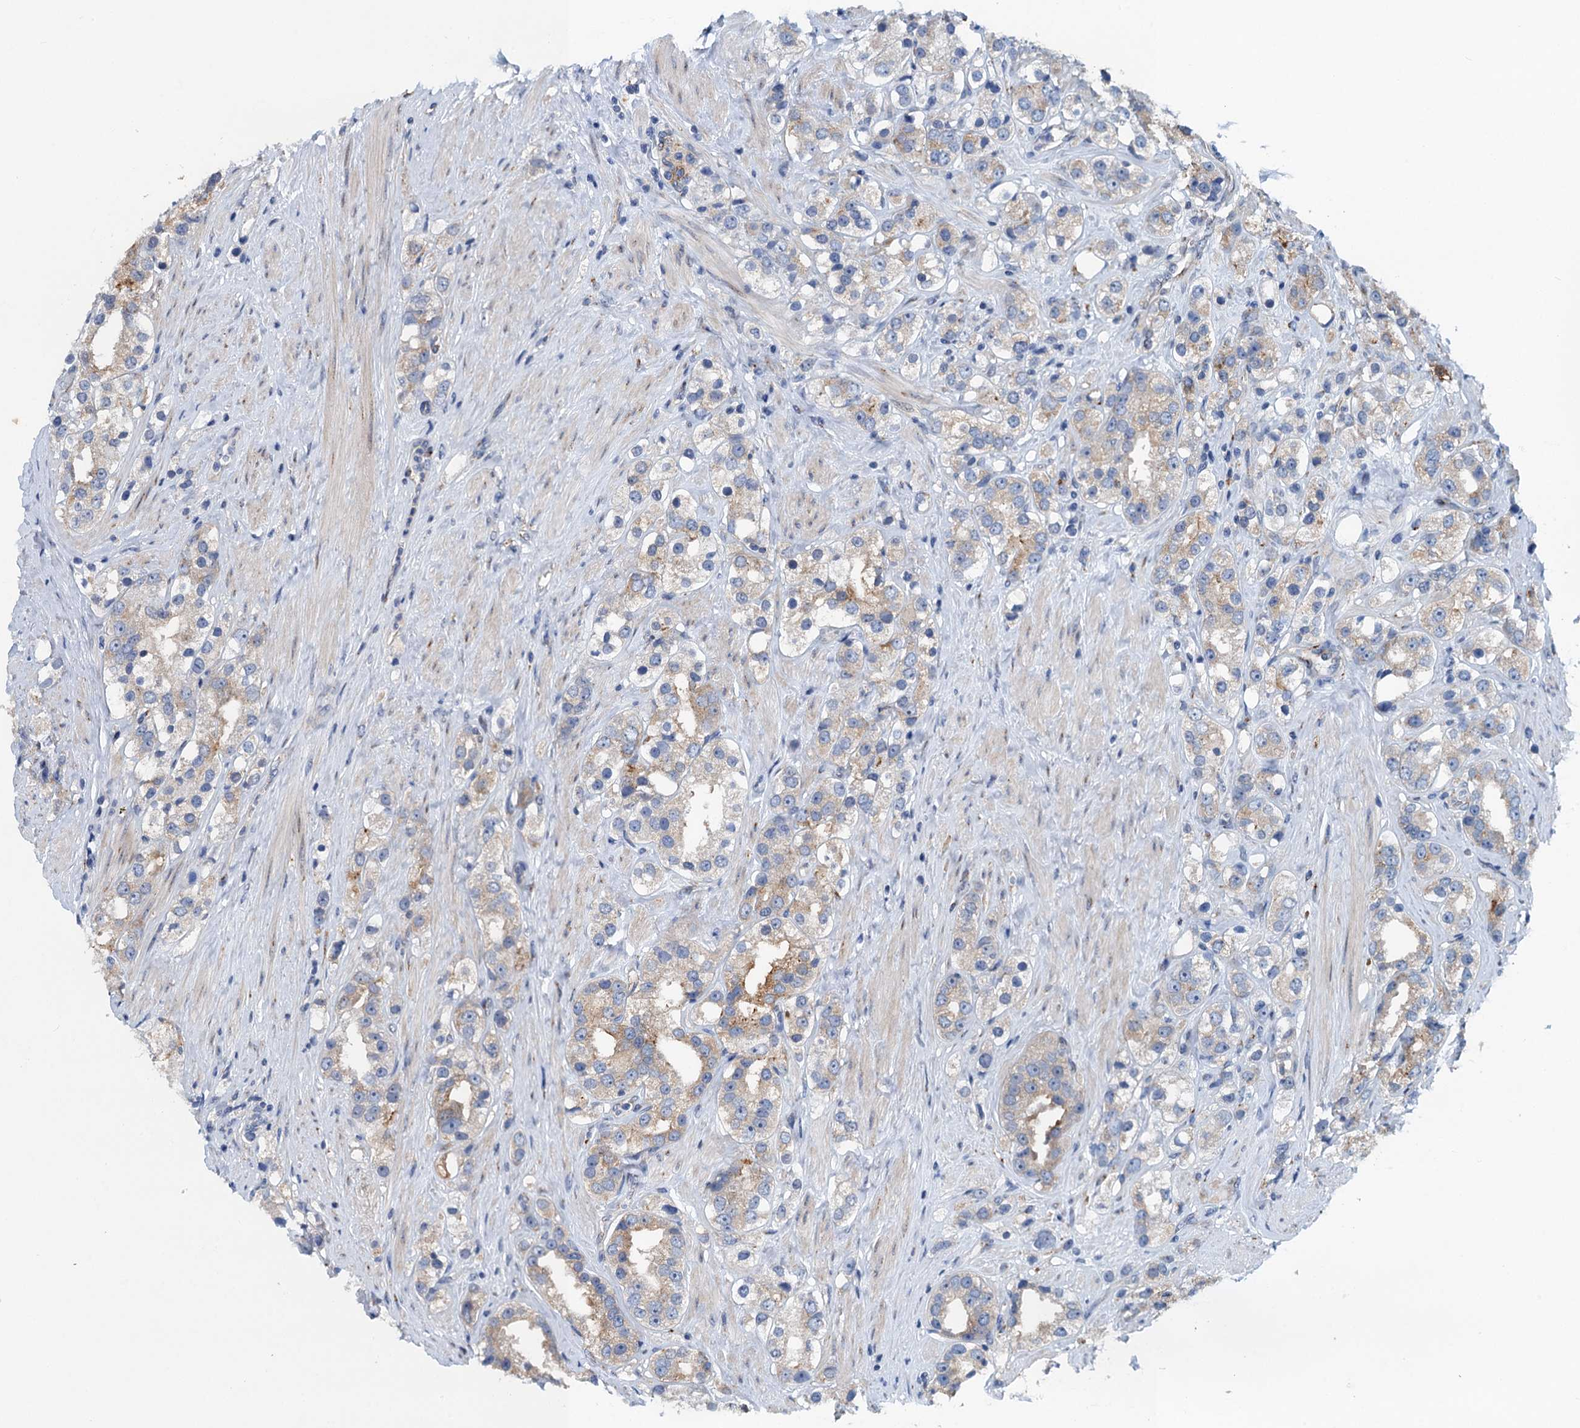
{"staining": {"intensity": "weak", "quantity": ">75%", "location": "cytoplasmic/membranous"}, "tissue": "prostate cancer", "cell_type": "Tumor cells", "image_type": "cancer", "snomed": [{"axis": "morphology", "description": "Adenocarcinoma, NOS"}, {"axis": "topography", "description": "Prostate"}], "caption": "Protein expression by IHC demonstrates weak cytoplasmic/membranous positivity in about >75% of tumor cells in prostate cancer.", "gene": "NBEA", "patient": {"sex": "male", "age": 79}}